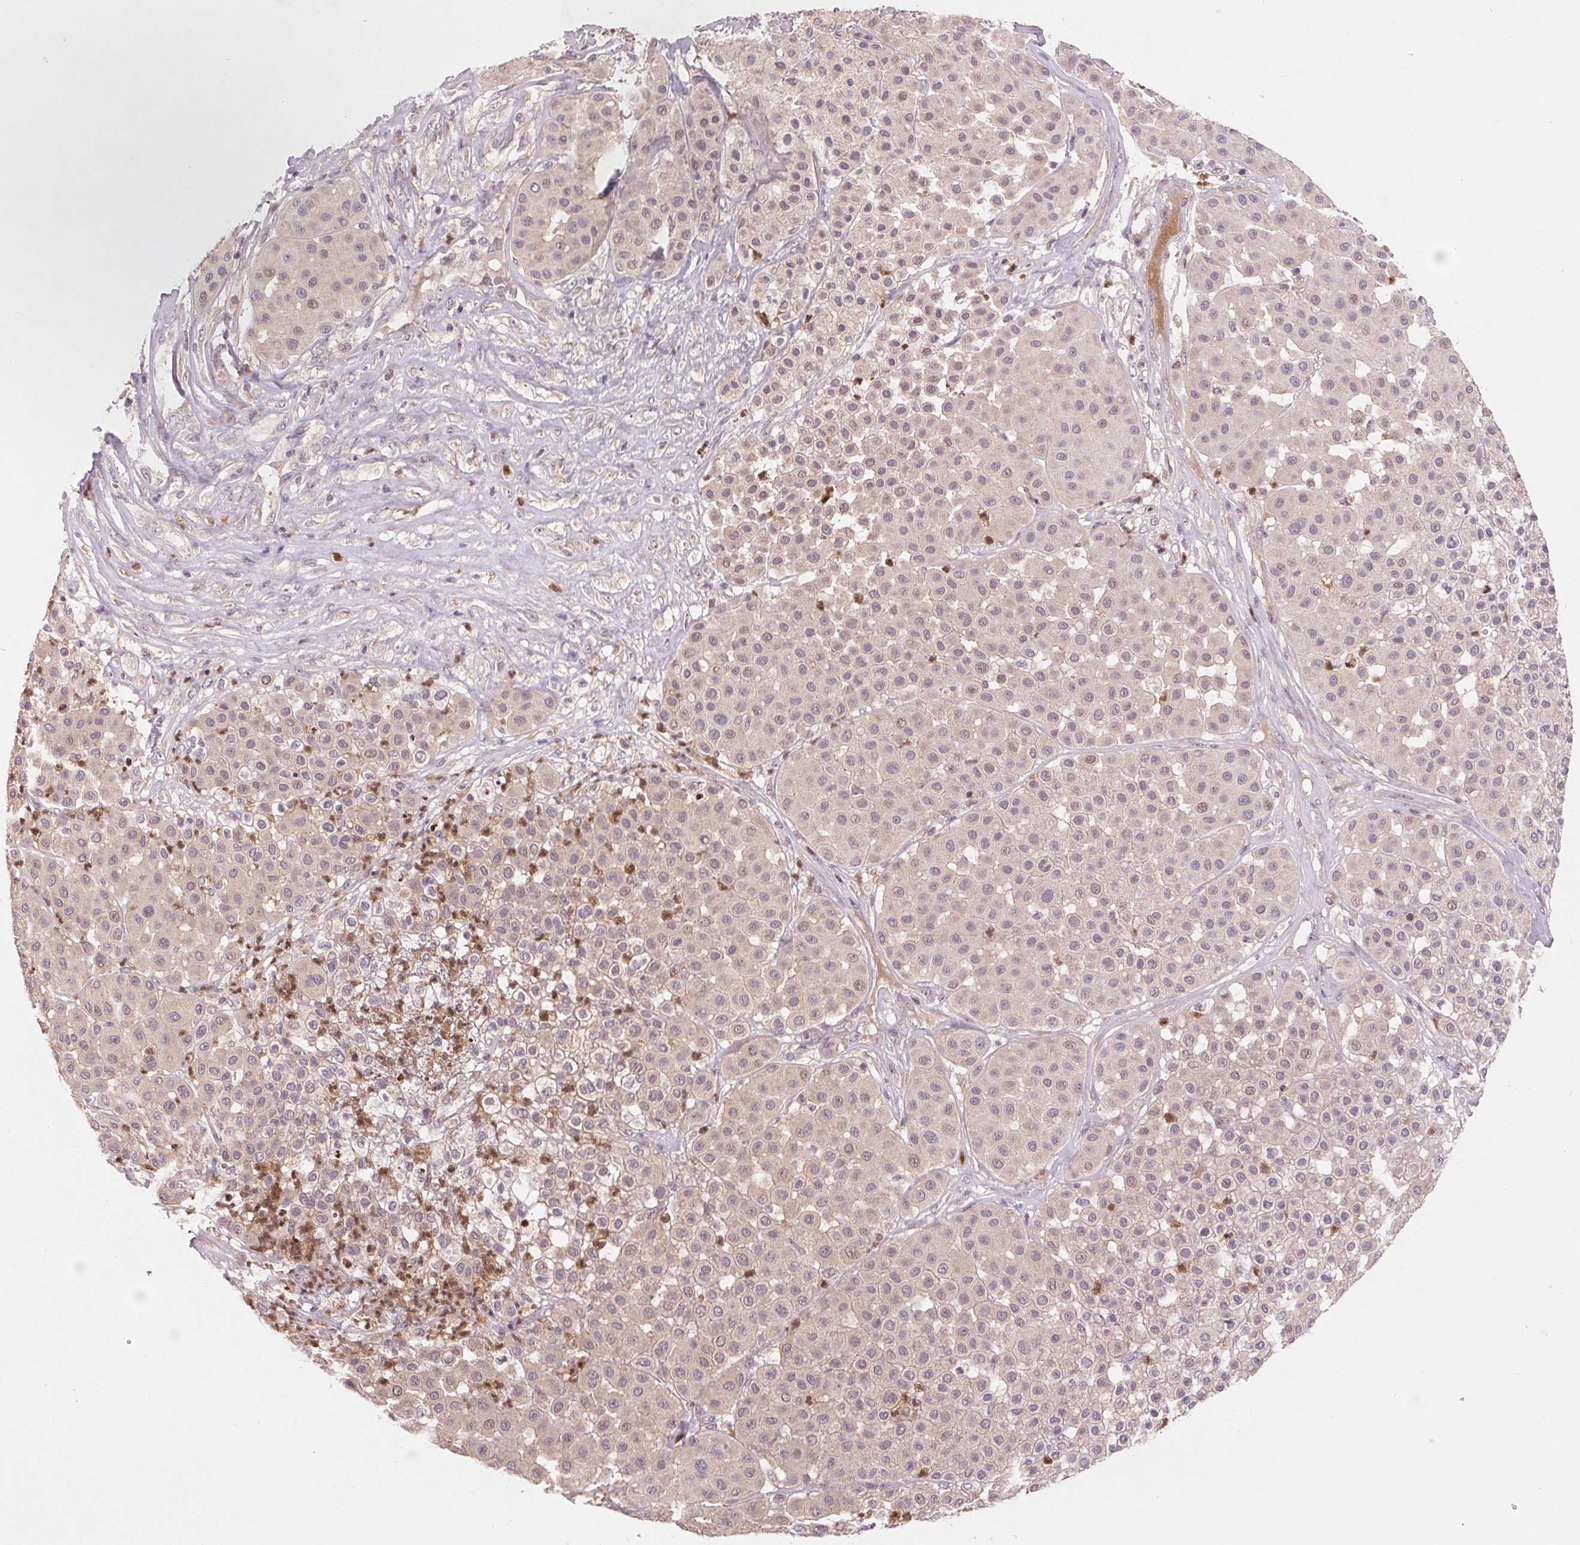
{"staining": {"intensity": "weak", "quantity": "25%-75%", "location": "nuclear"}, "tissue": "melanoma", "cell_type": "Tumor cells", "image_type": "cancer", "snomed": [{"axis": "morphology", "description": "Malignant melanoma, Metastatic site"}, {"axis": "topography", "description": "Smooth muscle"}], "caption": "DAB (3,3'-diaminobenzidine) immunohistochemical staining of malignant melanoma (metastatic site) reveals weak nuclear protein expression in approximately 25%-75% of tumor cells. (IHC, brightfield microscopy, high magnification).", "gene": "RANBP3L", "patient": {"sex": "male", "age": 41}}